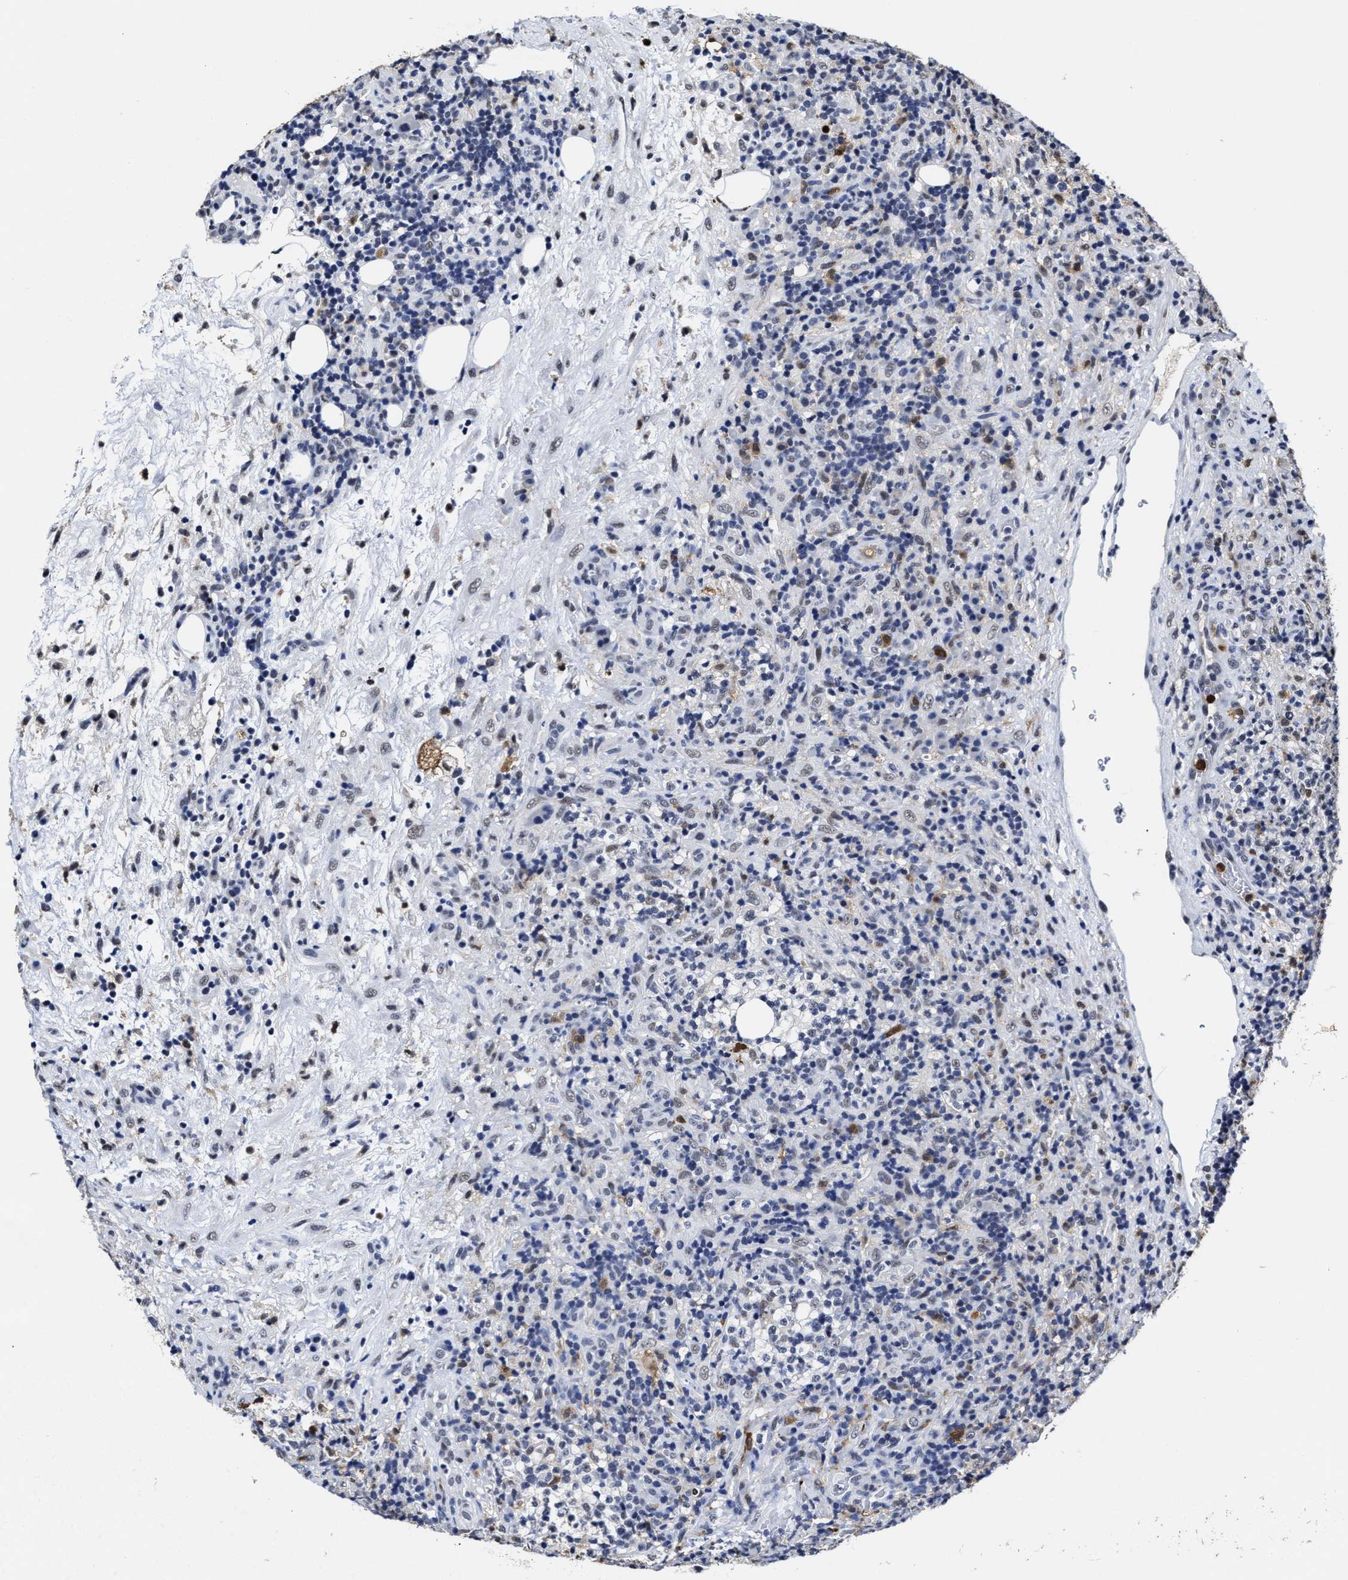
{"staining": {"intensity": "negative", "quantity": "none", "location": "none"}, "tissue": "lymphoma", "cell_type": "Tumor cells", "image_type": "cancer", "snomed": [{"axis": "morphology", "description": "Malignant lymphoma, non-Hodgkin's type, High grade"}, {"axis": "topography", "description": "Lymph node"}], "caption": "DAB immunohistochemical staining of high-grade malignant lymphoma, non-Hodgkin's type shows no significant staining in tumor cells. (Brightfield microscopy of DAB immunohistochemistry (IHC) at high magnification).", "gene": "PRPF4B", "patient": {"sex": "female", "age": 76}}